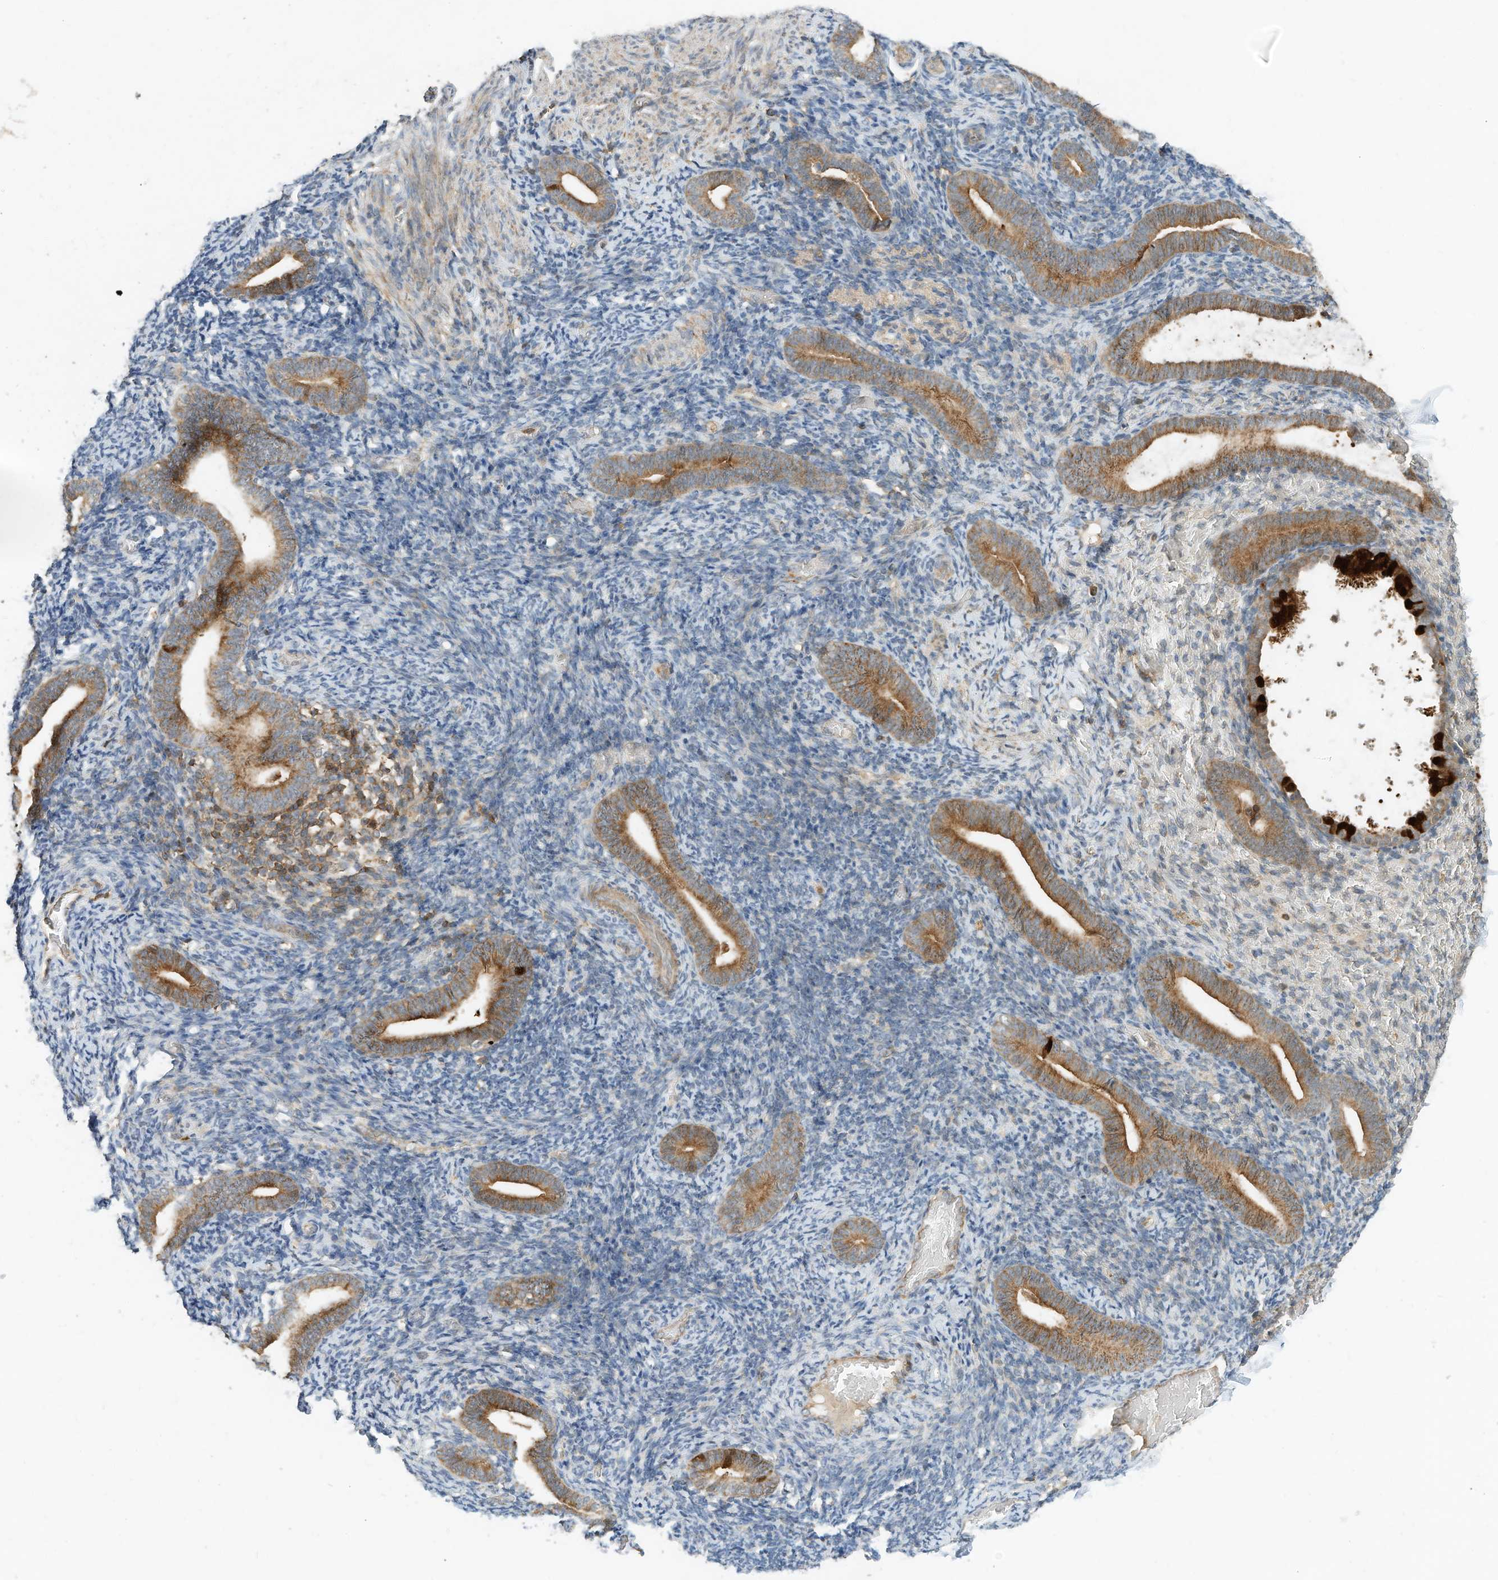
{"staining": {"intensity": "weak", "quantity": "25%-75%", "location": "cytoplasmic/membranous"}, "tissue": "endometrium", "cell_type": "Cells in endometrial stroma", "image_type": "normal", "snomed": [{"axis": "morphology", "description": "Normal tissue, NOS"}, {"axis": "topography", "description": "Endometrium"}], "caption": "A low amount of weak cytoplasmic/membranous staining is appreciated in about 25%-75% of cells in endometrial stroma in benign endometrium. (Brightfield microscopy of DAB IHC at high magnification).", "gene": "CPAMD8", "patient": {"sex": "female", "age": 51}}